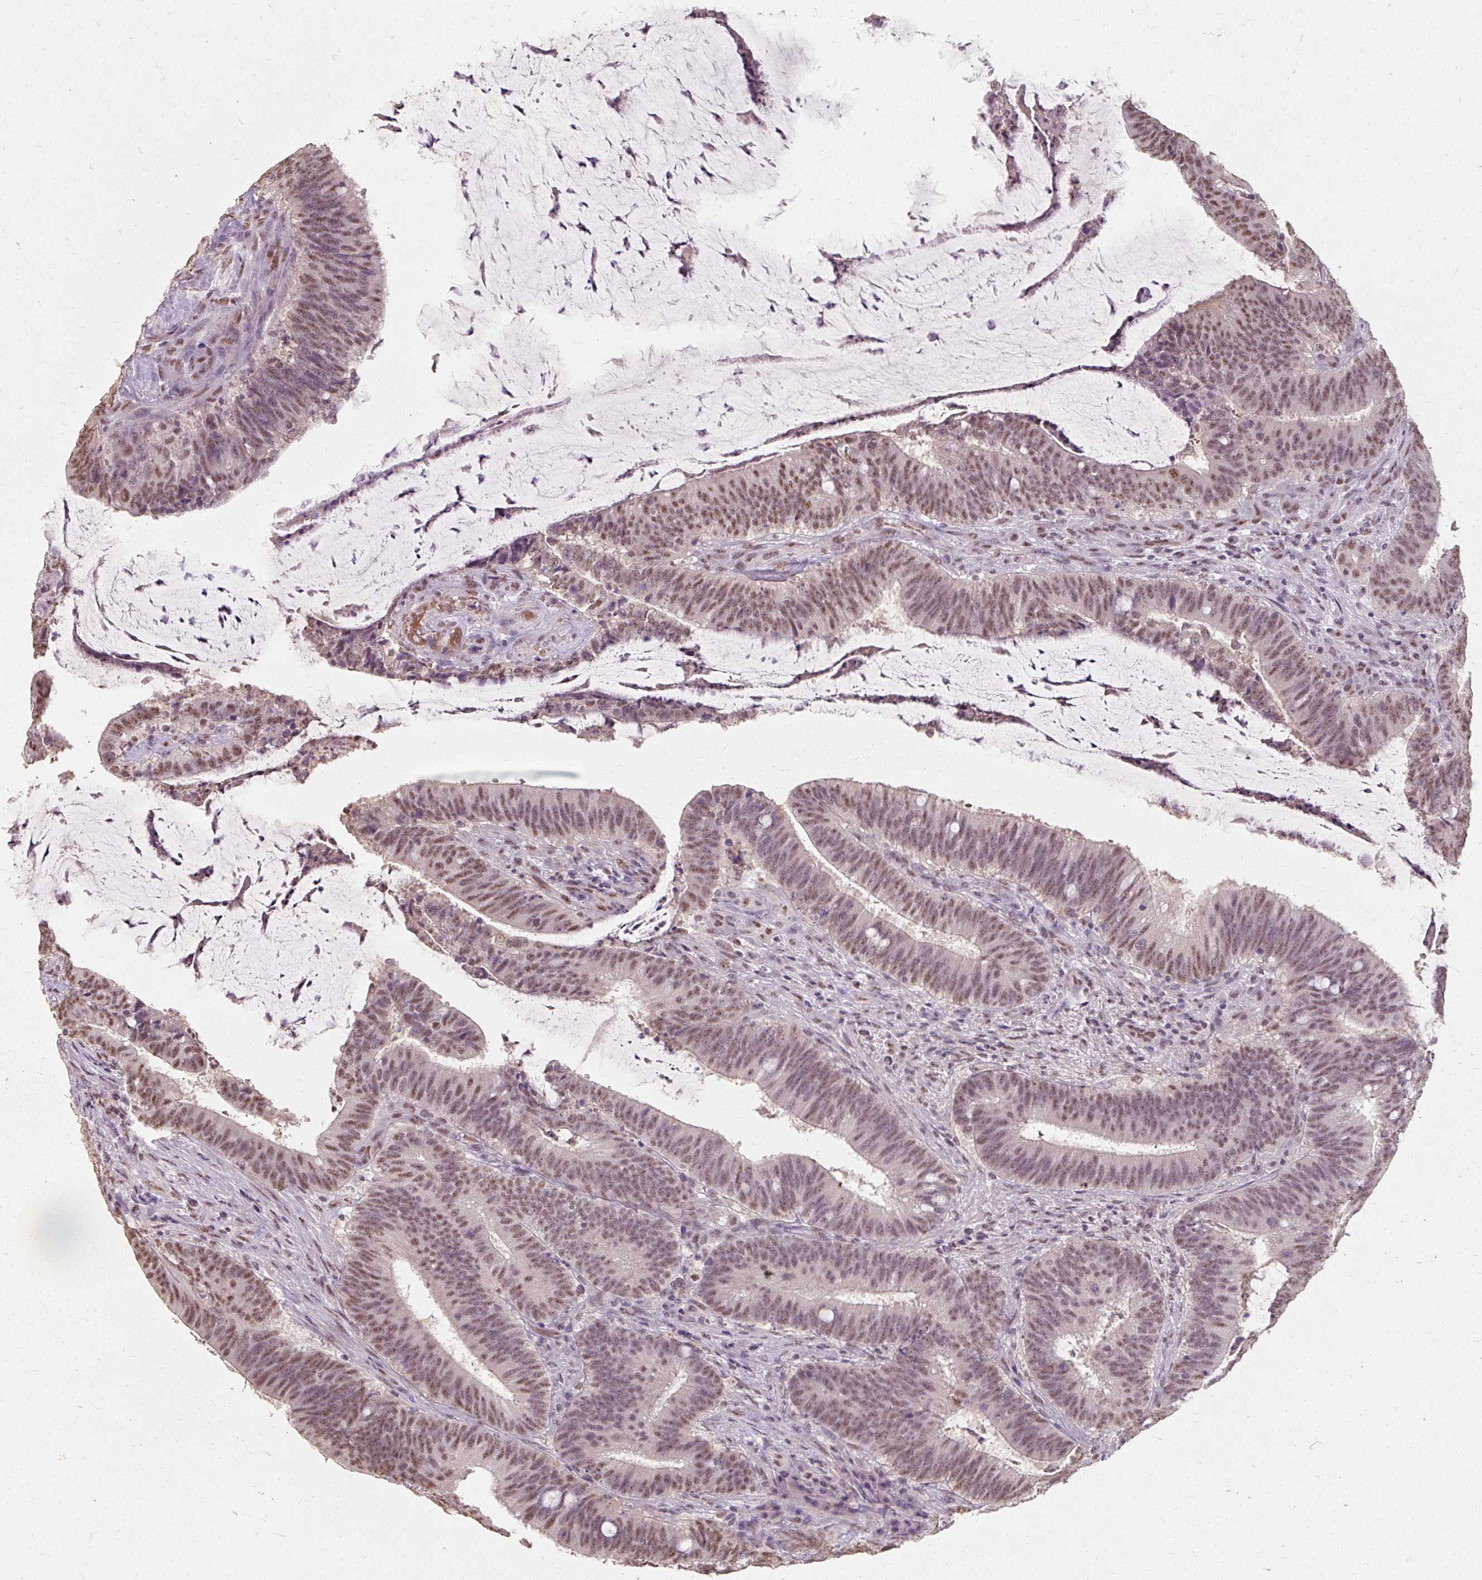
{"staining": {"intensity": "moderate", "quantity": "25%-75%", "location": "nuclear"}, "tissue": "colorectal cancer", "cell_type": "Tumor cells", "image_type": "cancer", "snomed": [{"axis": "morphology", "description": "Adenocarcinoma, NOS"}, {"axis": "topography", "description": "Colon"}], "caption": "Protein expression analysis of human colorectal adenocarcinoma reveals moderate nuclear positivity in about 25%-75% of tumor cells. (DAB (3,3'-diaminobenzidine) = brown stain, brightfield microscopy at high magnification).", "gene": "ZFTRAF1", "patient": {"sex": "female", "age": 43}}